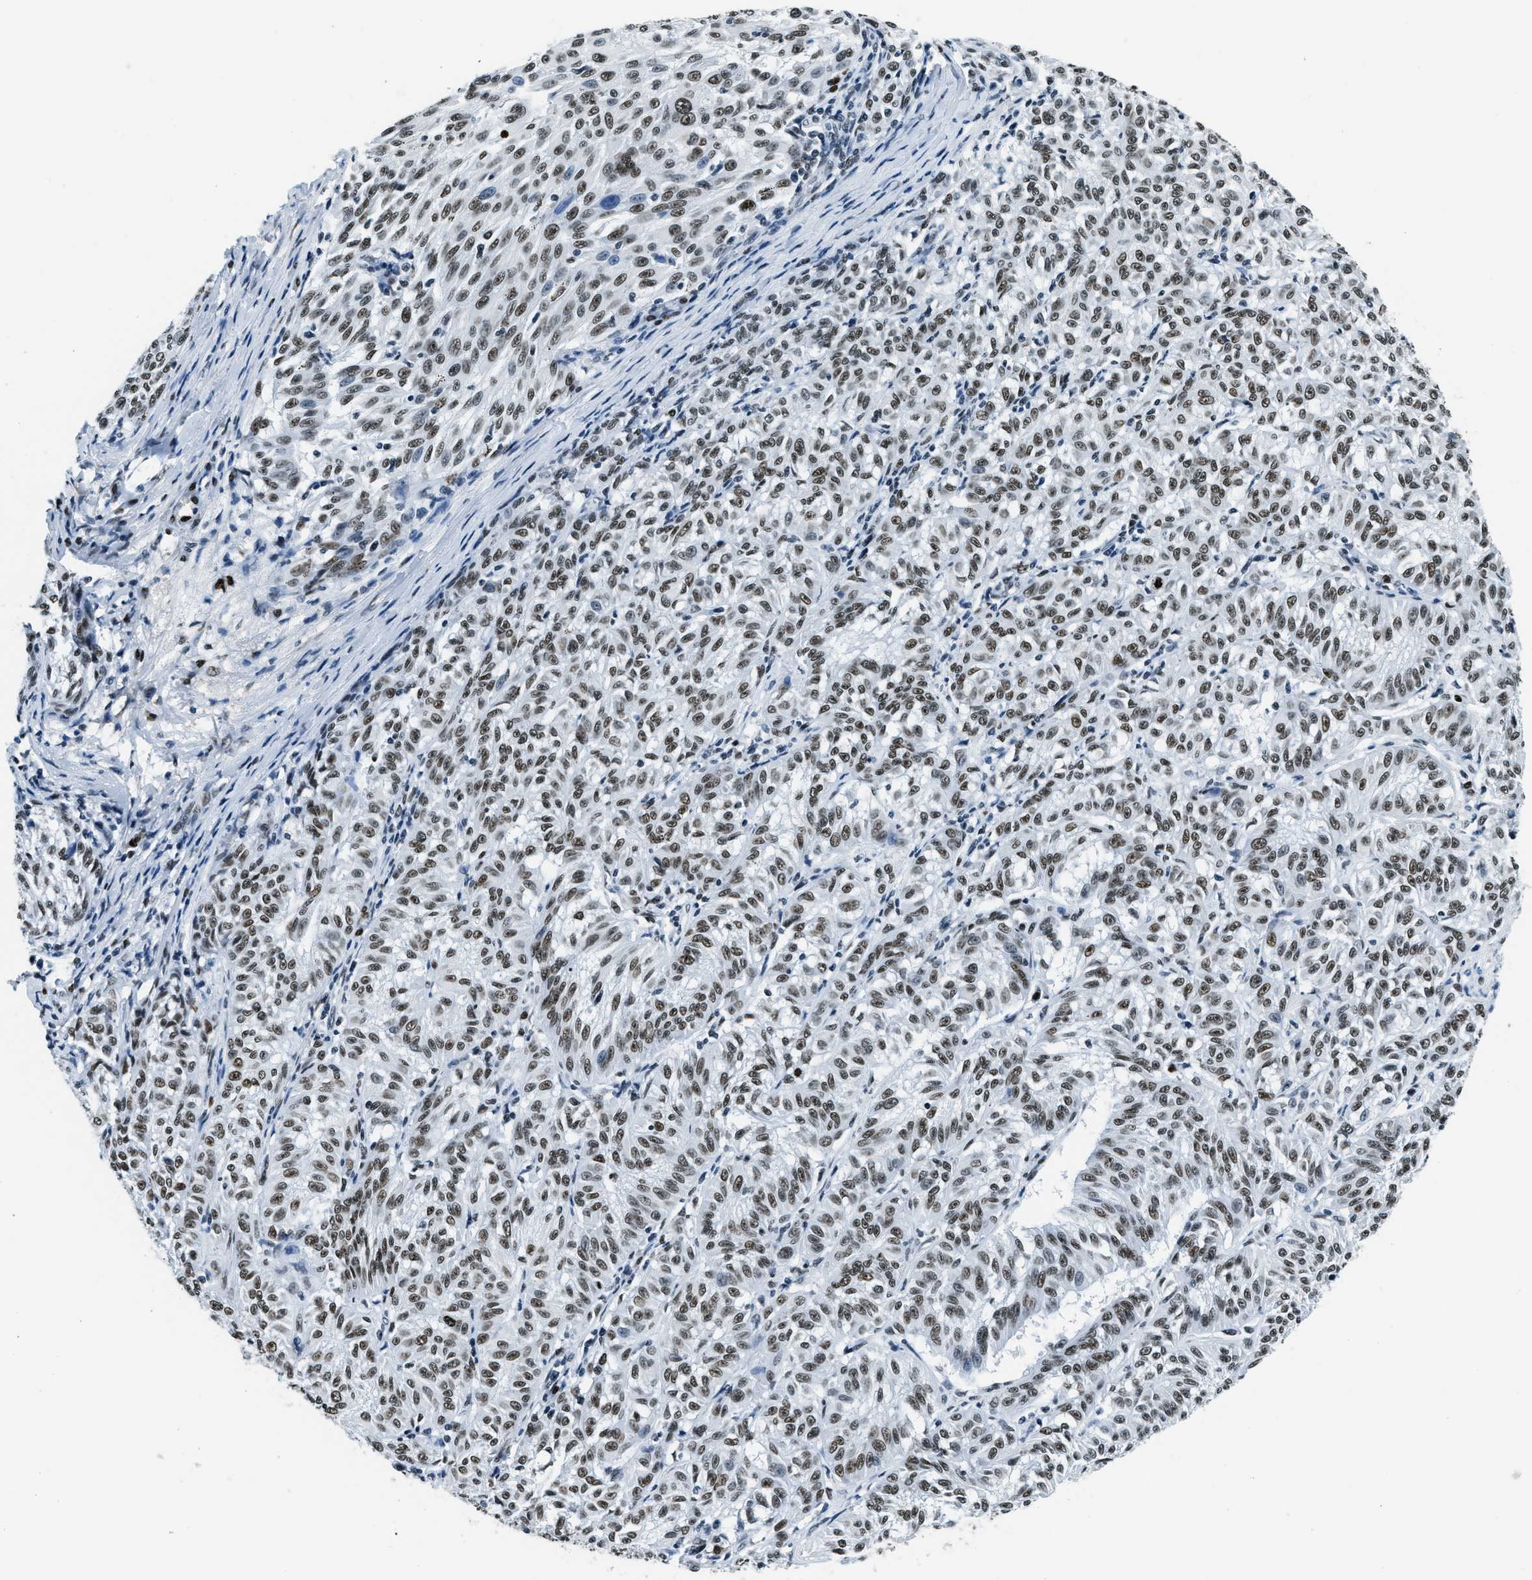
{"staining": {"intensity": "weak", "quantity": "25%-75%", "location": "nuclear"}, "tissue": "melanoma", "cell_type": "Tumor cells", "image_type": "cancer", "snomed": [{"axis": "morphology", "description": "Malignant melanoma, NOS"}, {"axis": "topography", "description": "Skin"}], "caption": "Immunohistochemical staining of human melanoma exhibits low levels of weak nuclear protein staining in about 25%-75% of tumor cells. Ihc stains the protein in brown and the nuclei are stained blue.", "gene": "TOP1", "patient": {"sex": "female", "age": 72}}